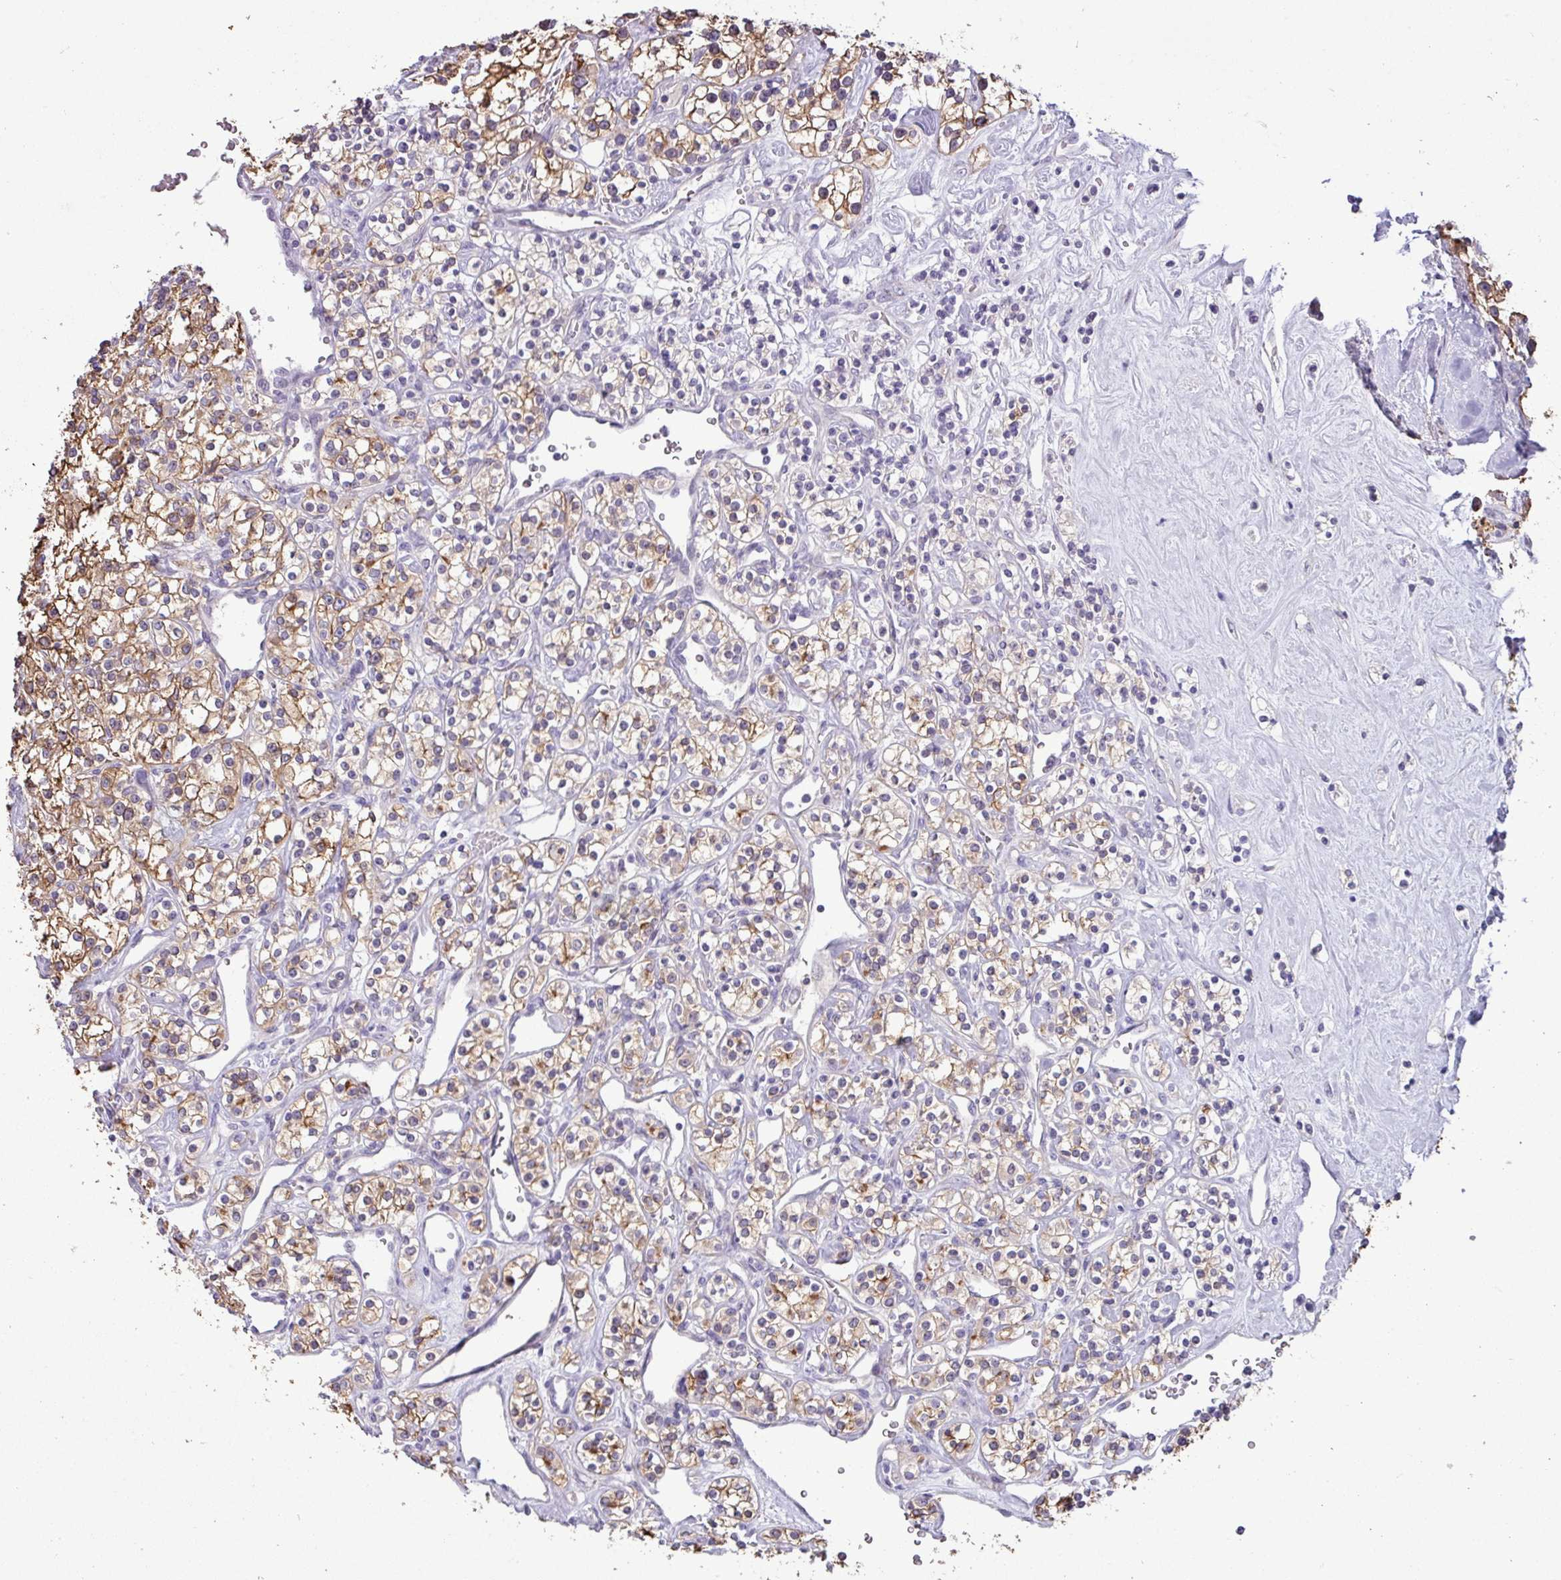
{"staining": {"intensity": "strong", "quantity": "25%-75%", "location": "cytoplasmic/membranous"}, "tissue": "renal cancer", "cell_type": "Tumor cells", "image_type": "cancer", "snomed": [{"axis": "morphology", "description": "Adenocarcinoma, NOS"}, {"axis": "topography", "description": "Kidney"}], "caption": "A brown stain highlights strong cytoplasmic/membranous expression of a protein in human renal cancer tumor cells.", "gene": "PNLDC1", "patient": {"sex": "male", "age": 77}}